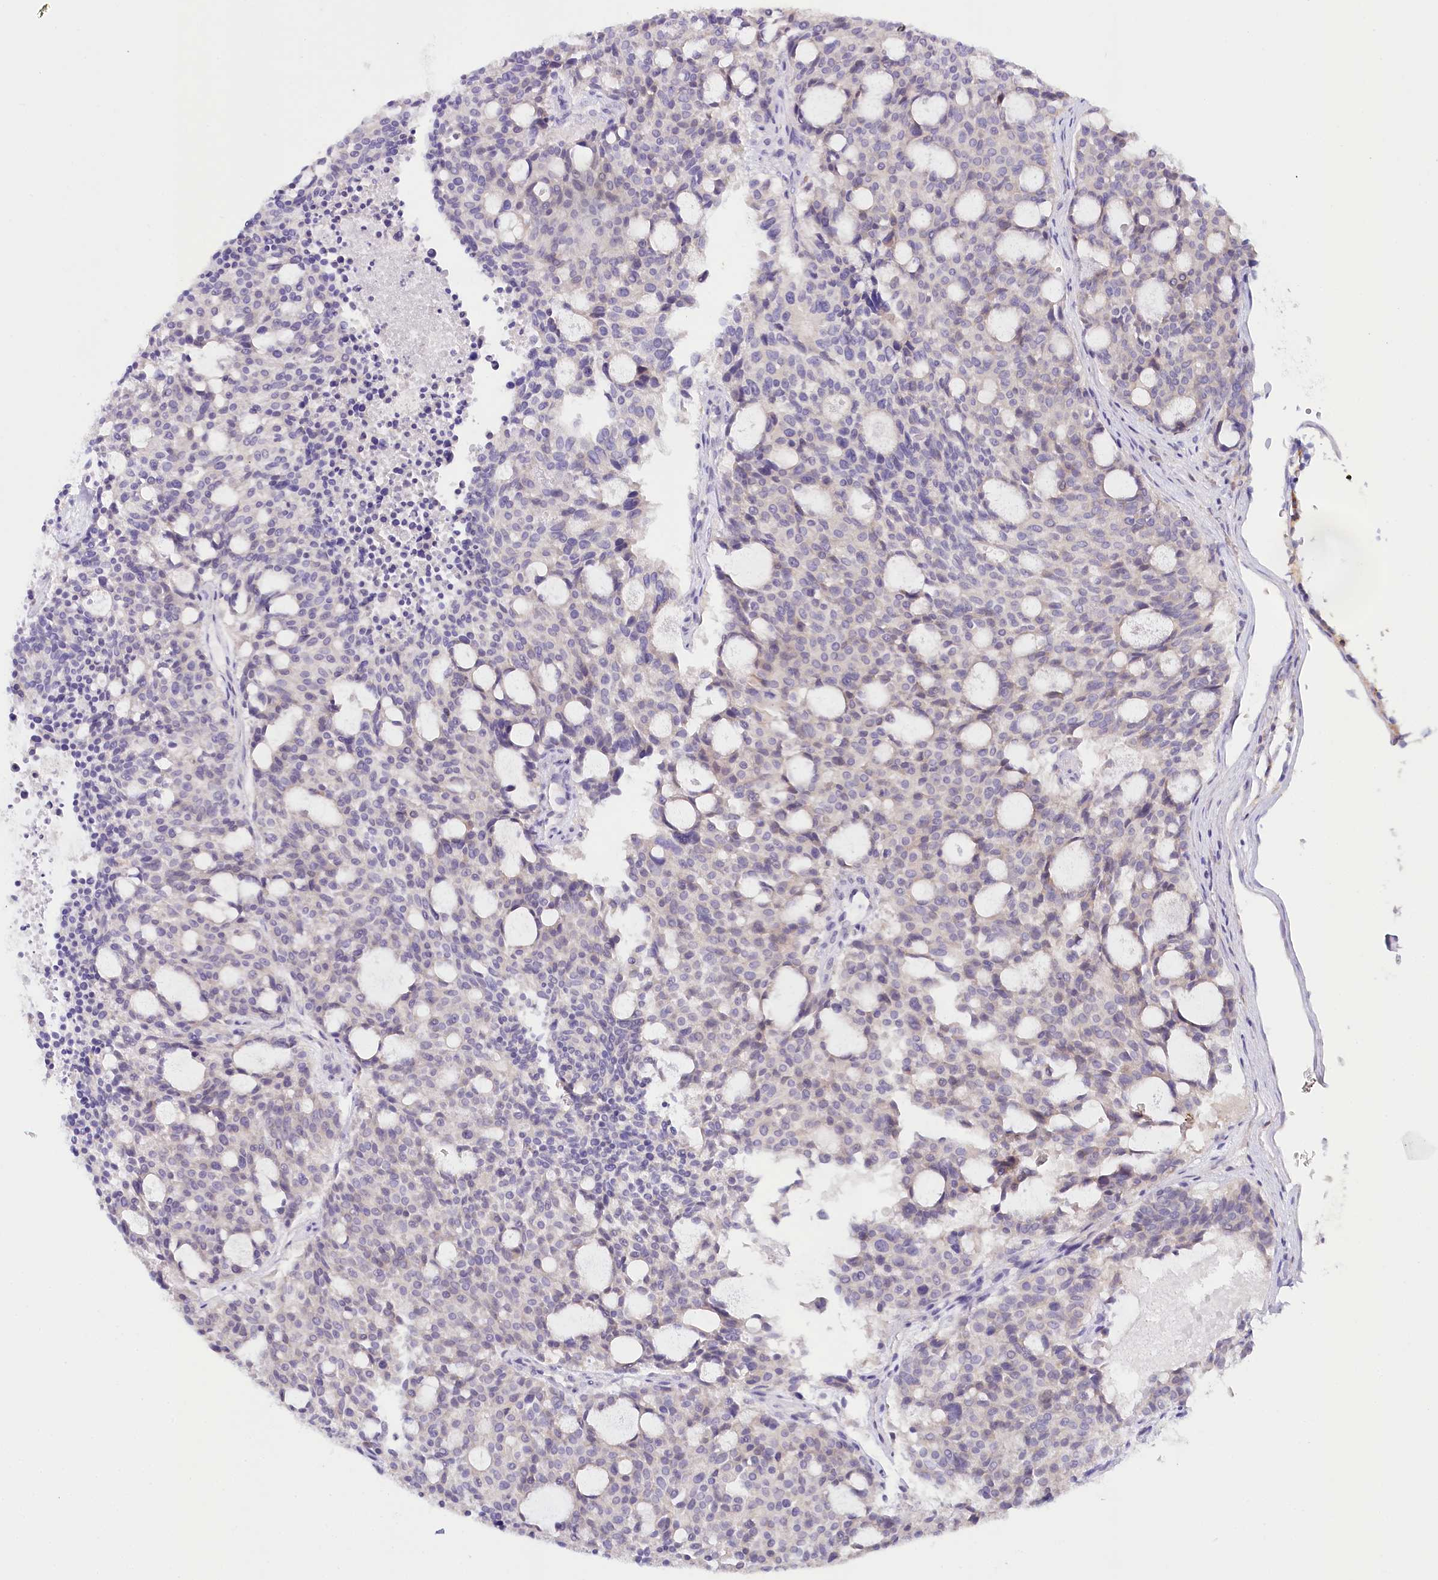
{"staining": {"intensity": "negative", "quantity": "none", "location": "none"}, "tissue": "carcinoid", "cell_type": "Tumor cells", "image_type": "cancer", "snomed": [{"axis": "morphology", "description": "Carcinoid, malignant, NOS"}, {"axis": "topography", "description": "Pancreas"}], "caption": "Immunohistochemistry of human carcinoid demonstrates no expression in tumor cells.", "gene": "DAPK1", "patient": {"sex": "female", "age": 54}}